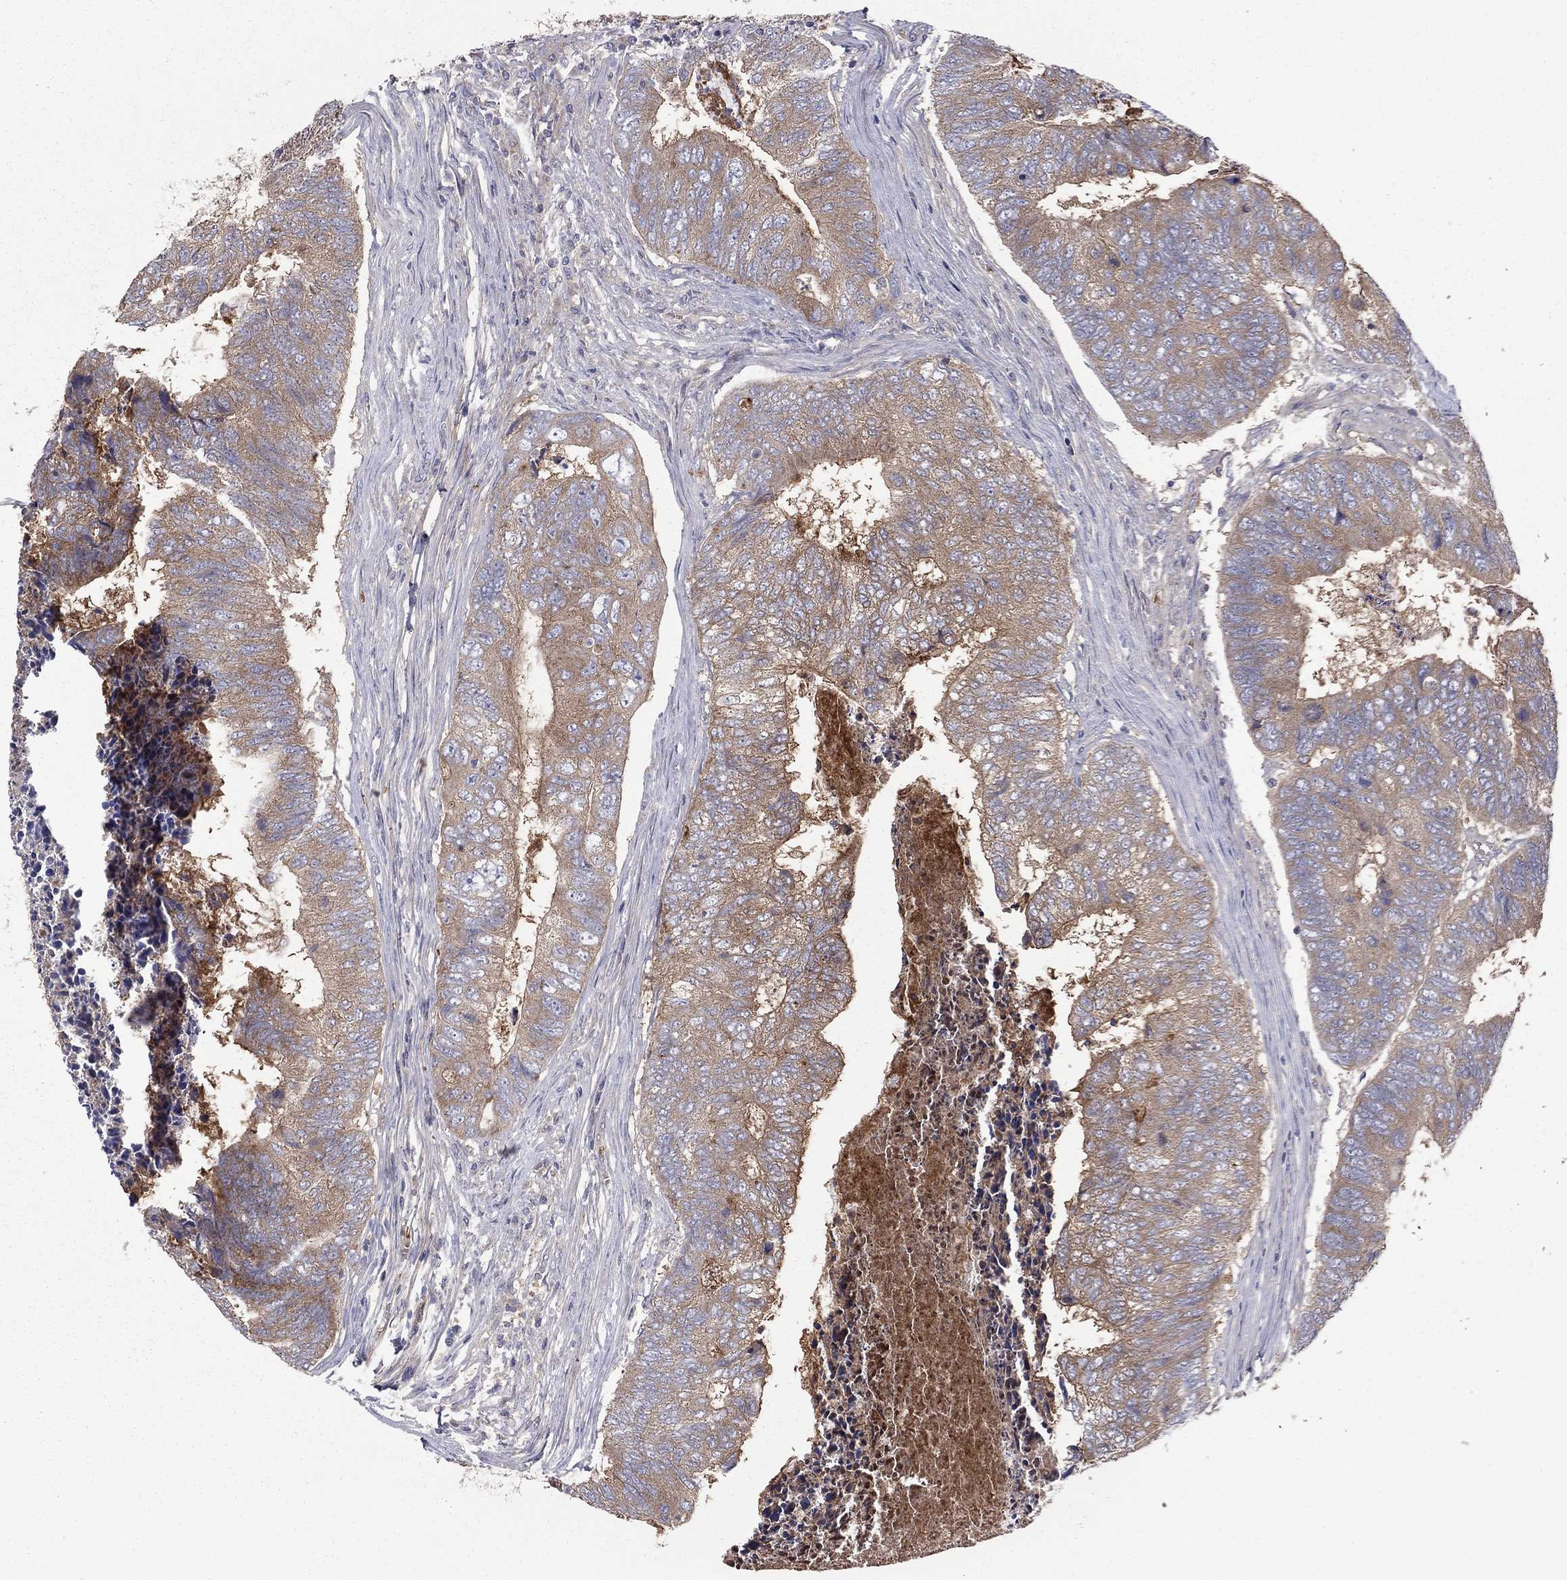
{"staining": {"intensity": "strong", "quantity": "<25%", "location": "cytoplasmic/membranous"}, "tissue": "colorectal cancer", "cell_type": "Tumor cells", "image_type": "cancer", "snomed": [{"axis": "morphology", "description": "Adenocarcinoma, NOS"}, {"axis": "topography", "description": "Colon"}], "caption": "Colorectal cancer (adenocarcinoma) stained with a protein marker demonstrates strong staining in tumor cells.", "gene": "RNF123", "patient": {"sex": "female", "age": 67}}